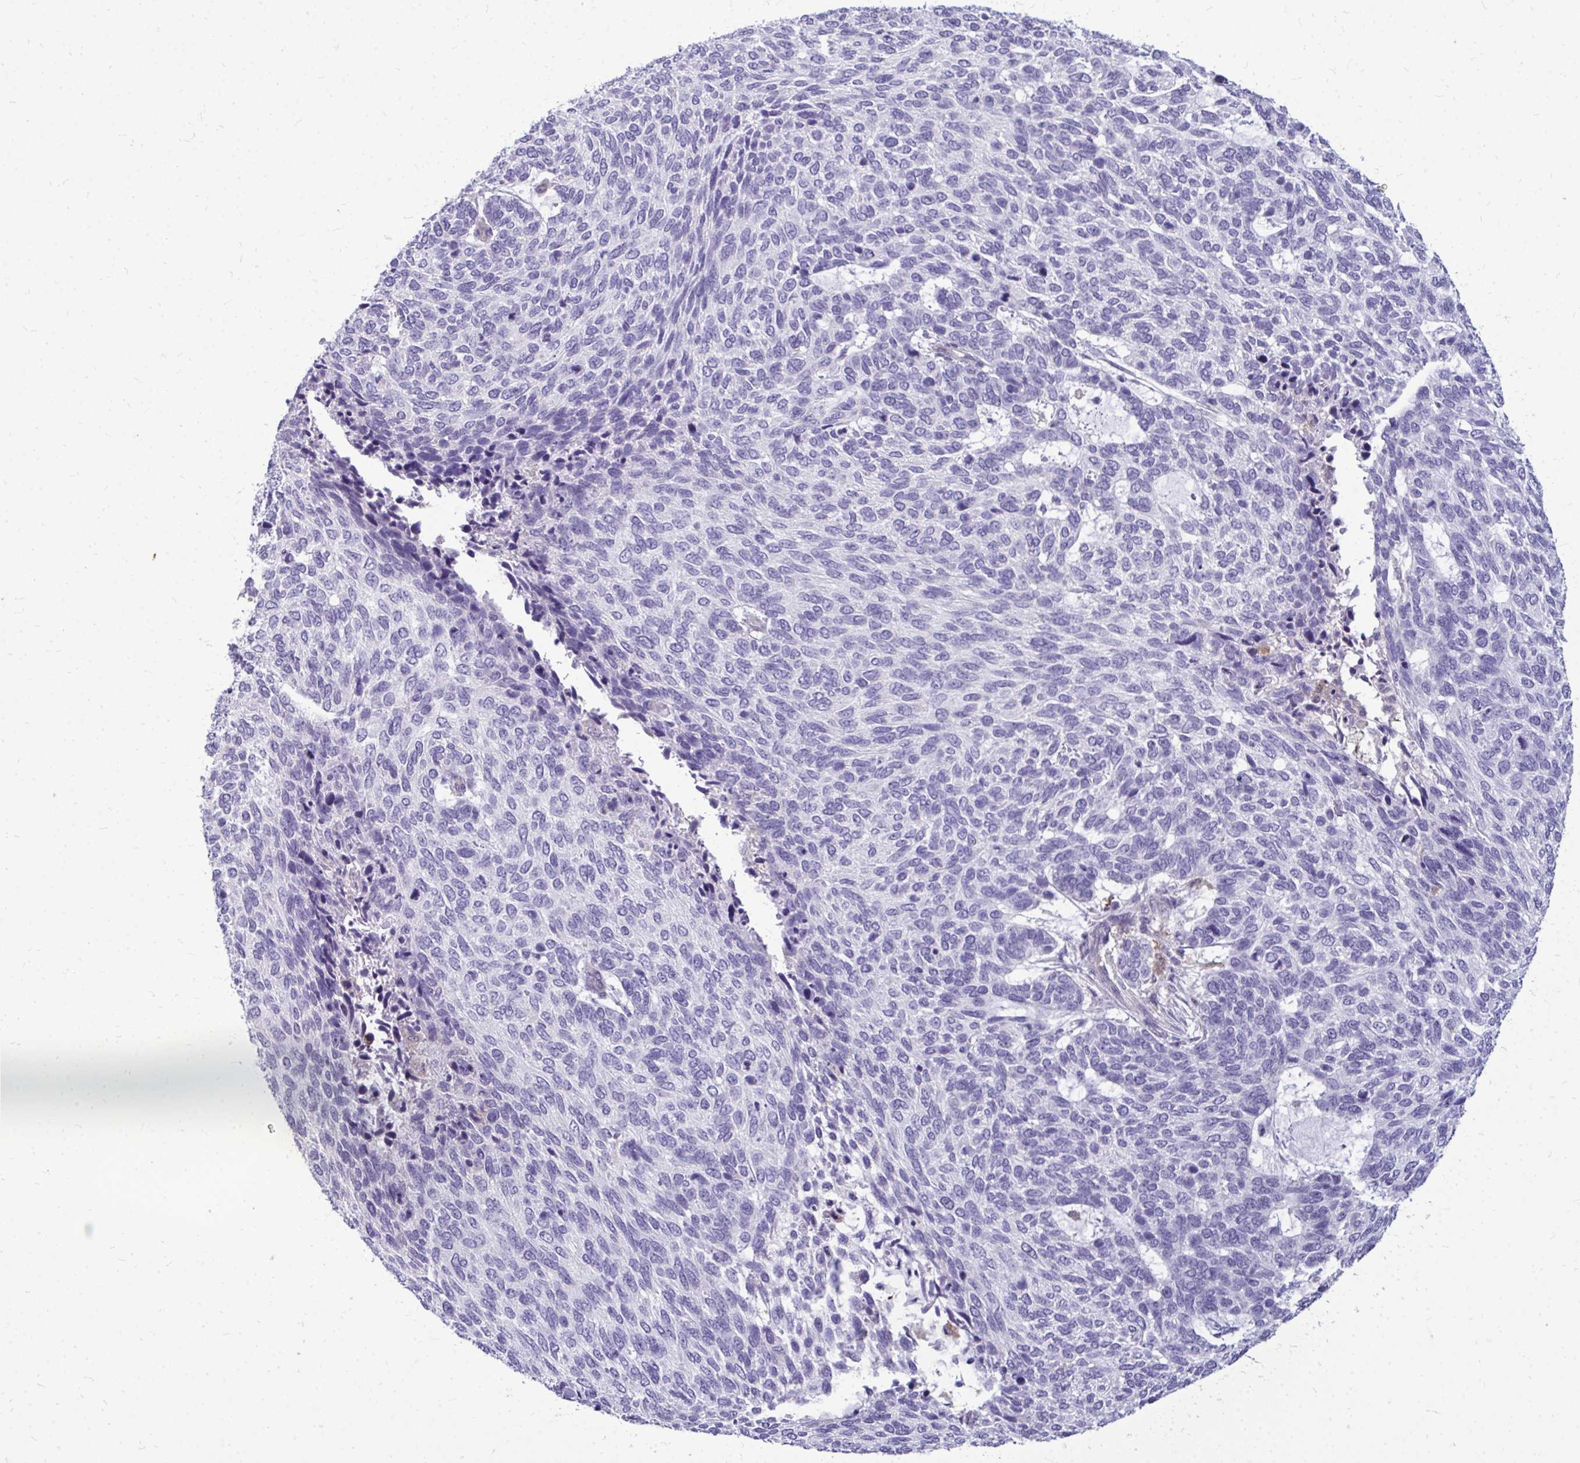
{"staining": {"intensity": "negative", "quantity": "none", "location": "none"}, "tissue": "skin cancer", "cell_type": "Tumor cells", "image_type": "cancer", "snomed": [{"axis": "morphology", "description": "Basal cell carcinoma"}, {"axis": "topography", "description": "Skin"}], "caption": "The photomicrograph shows no staining of tumor cells in skin cancer (basal cell carcinoma).", "gene": "FABP3", "patient": {"sex": "female", "age": 65}}